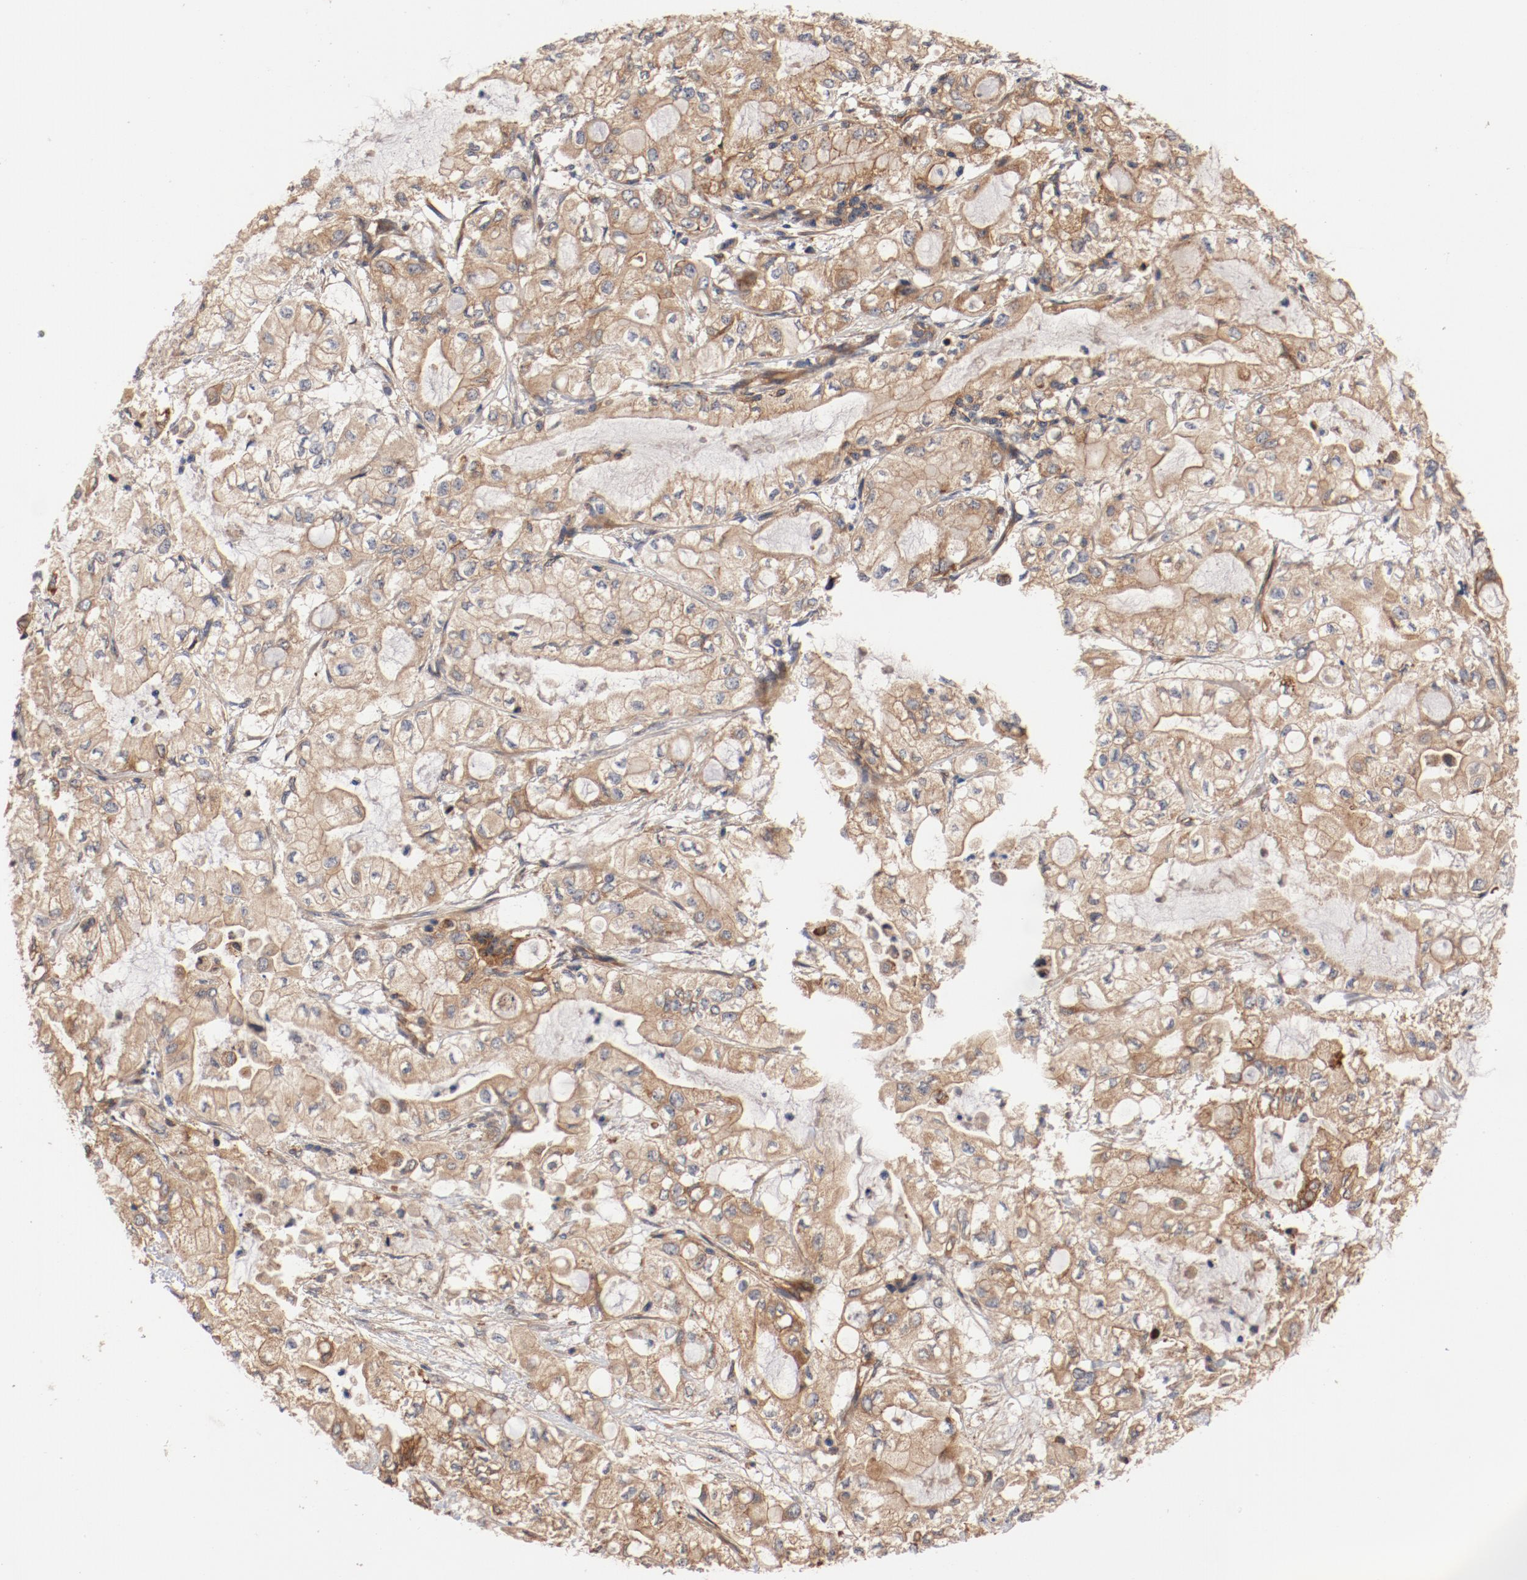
{"staining": {"intensity": "weak", "quantity": ">75%", "location": "cytoplasmic/membranous"}, "tissue": "pancreatic cancer", "cell_type": "Tumor cells", "image_type": "cancer", "snomed": [{"axis": "morphology", "description": "Adenocarcinoma, NOS"}, {"axis": "topography", "description": "Pancreas"}], "caption": "Pancreatic adenocarcinoma stained for a protein (brown) demonstrates weak cytoplasmic/membranous positive expression in about >75% of tumor cells.", "gene": "PITPNM2", "patient": {"sex": "male", "age": 79}}